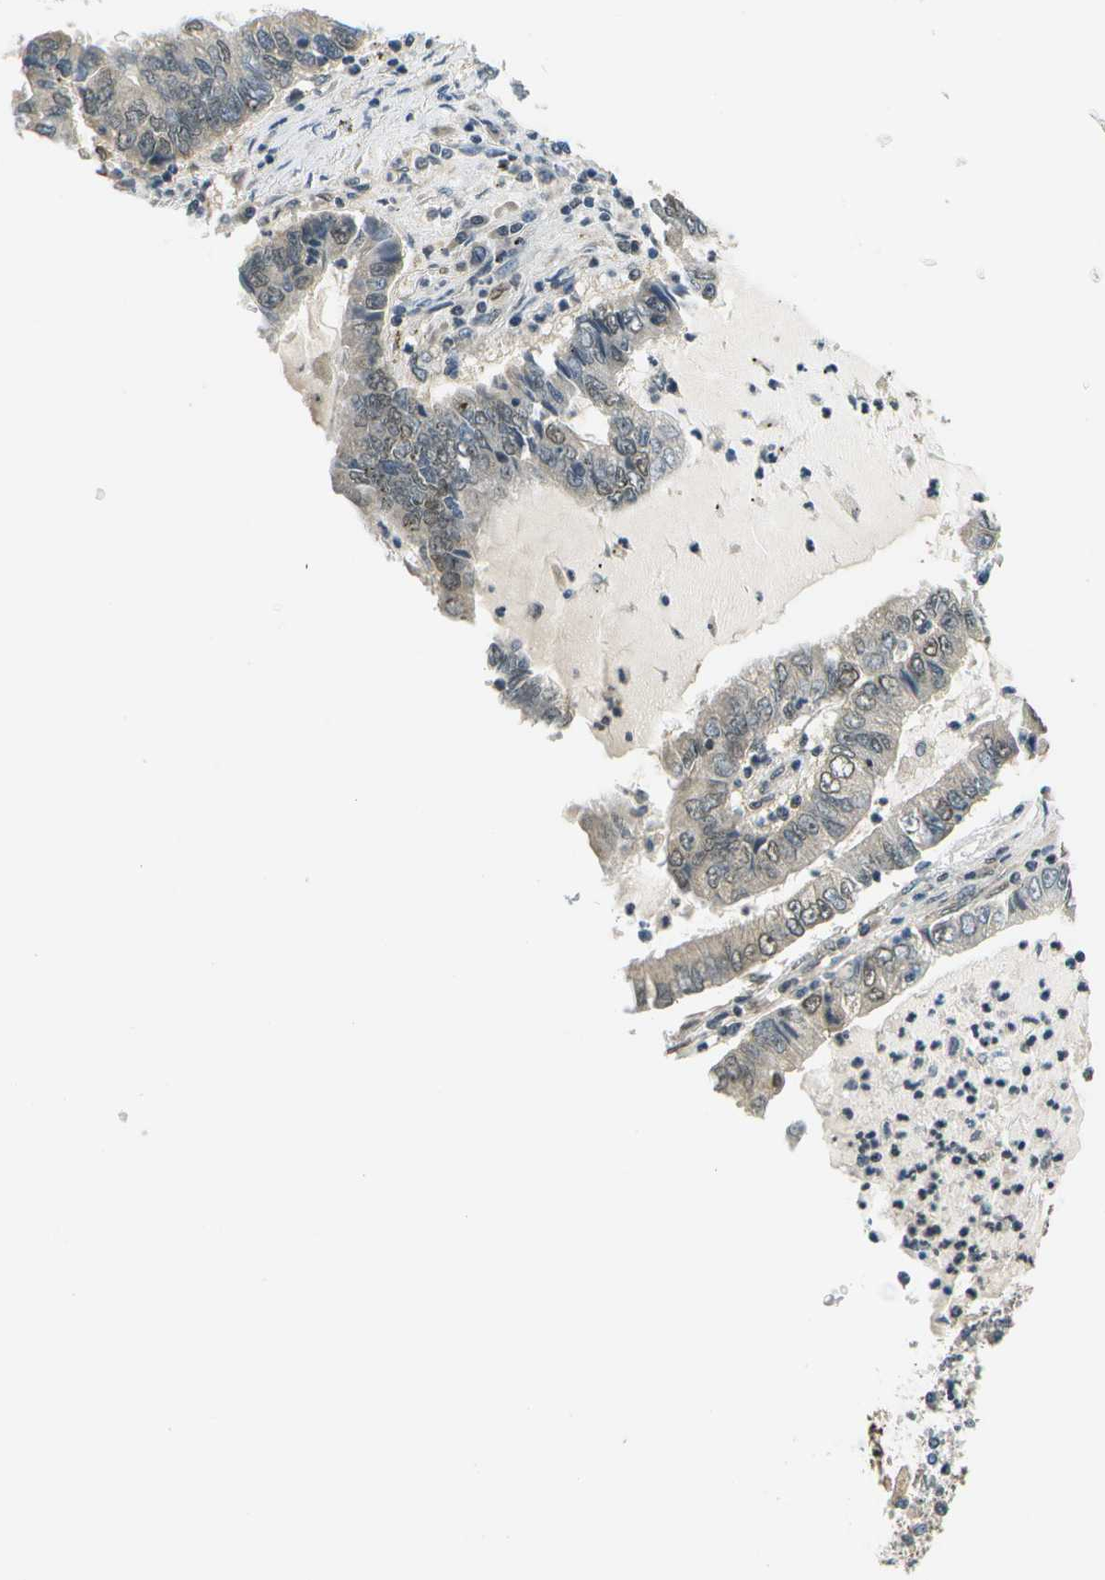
{"staining": {"intensity": "weak", "quantity": "<25%", "location": "nuclear"}, "tissue": "lung cancer", "cell_type": "Tumor cells", "image_type": "cancer", "snomed": [{"axis": "morphology", "description": "Adenocarcinoma, NOS"}, {"axis": "topography", "description": "Lung"}], "caption": "Human lung cancer stained for a protein using immunohistochemistry exhibits no positivity in tumor cells.", "gene": "ABL2", "patient": {"sex": "female", "age": 51}}